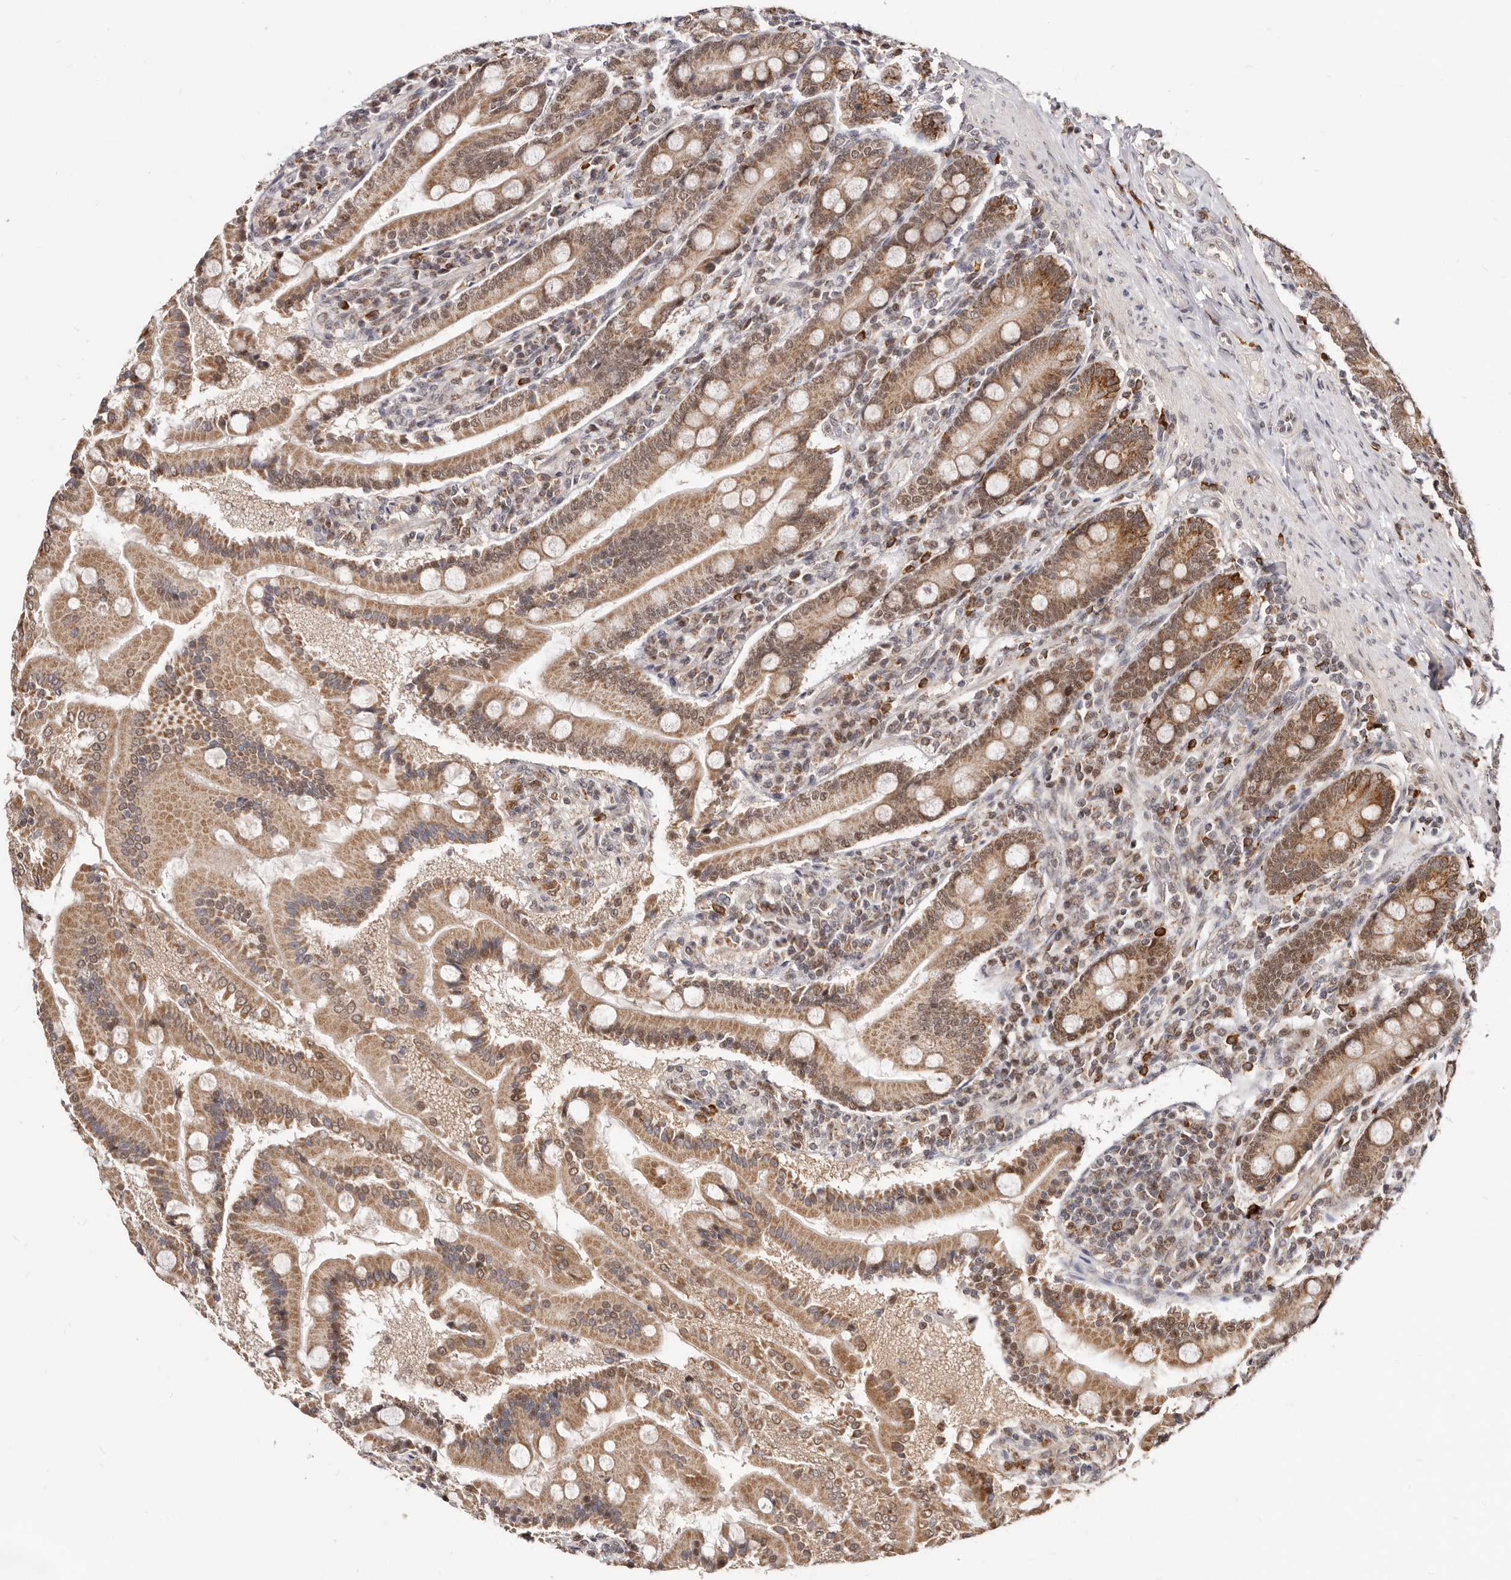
{"staining": {"intensity": "moderate", "quantity": ">75%", "location": "cytoplasmic/membranous,nuclear"}, "tissue": "duodenum", "cell_type": "Glandular cells", "image_type": "normal", "snomed": [{"axis": "morphology", "description": "Normal tissue, NOS"}, {"axis": "topography", "description": "Duodenum"}], "caption": "An IHC micrograph of normal tissue is shown. Protein staining in brown highlights moderate cytoplasmic/membranous,nuclear positivity in duodenum within glandular cells.", "gene": "SEC14L1", "patient": {"sex": "male", "age": 50}}